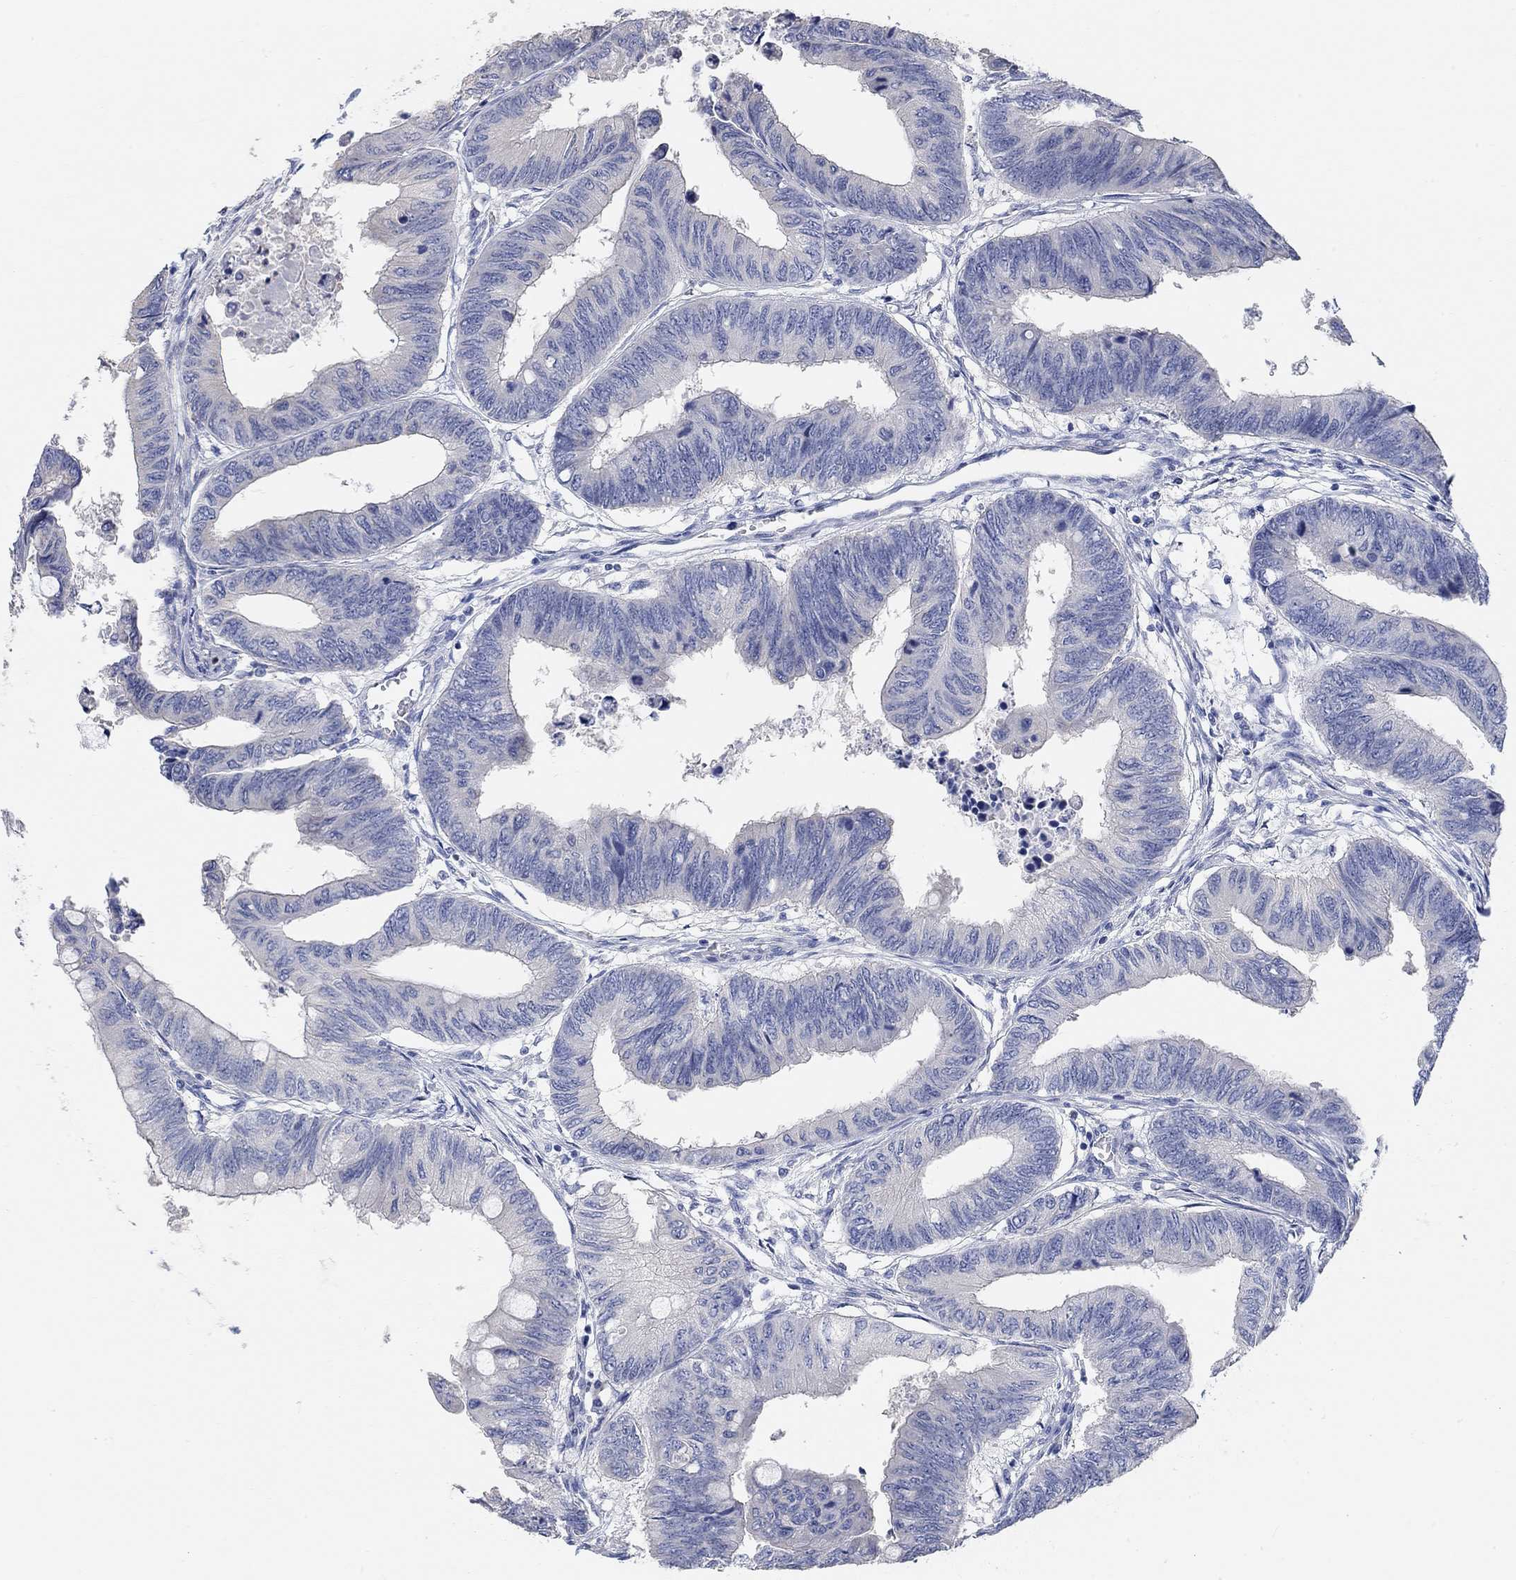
{"staining": {"intensity": "negative", "quantity": "none", "location": "none"}, "tissue": "colorectal cancer", "cell_type": "Tumor cells", "image_type": "cancer", "snomed": [{"axis": "morphology", "description": "Normal tissue, NOS"}, {"axis": "morphology", "description": "Adenocarcinoma, NOS"}, {"axis": "topography", "description": "Rectum"}, {"axis": "topography", "description": "Peripheral nerve tissue"}], "caption": "Immunohistochemistry (IHC) of human colorectal adenocarcinoma shows no positivity in tumor cells.", "gene": "NLRP14", "patient": {"sex": "male", "age": 92}}